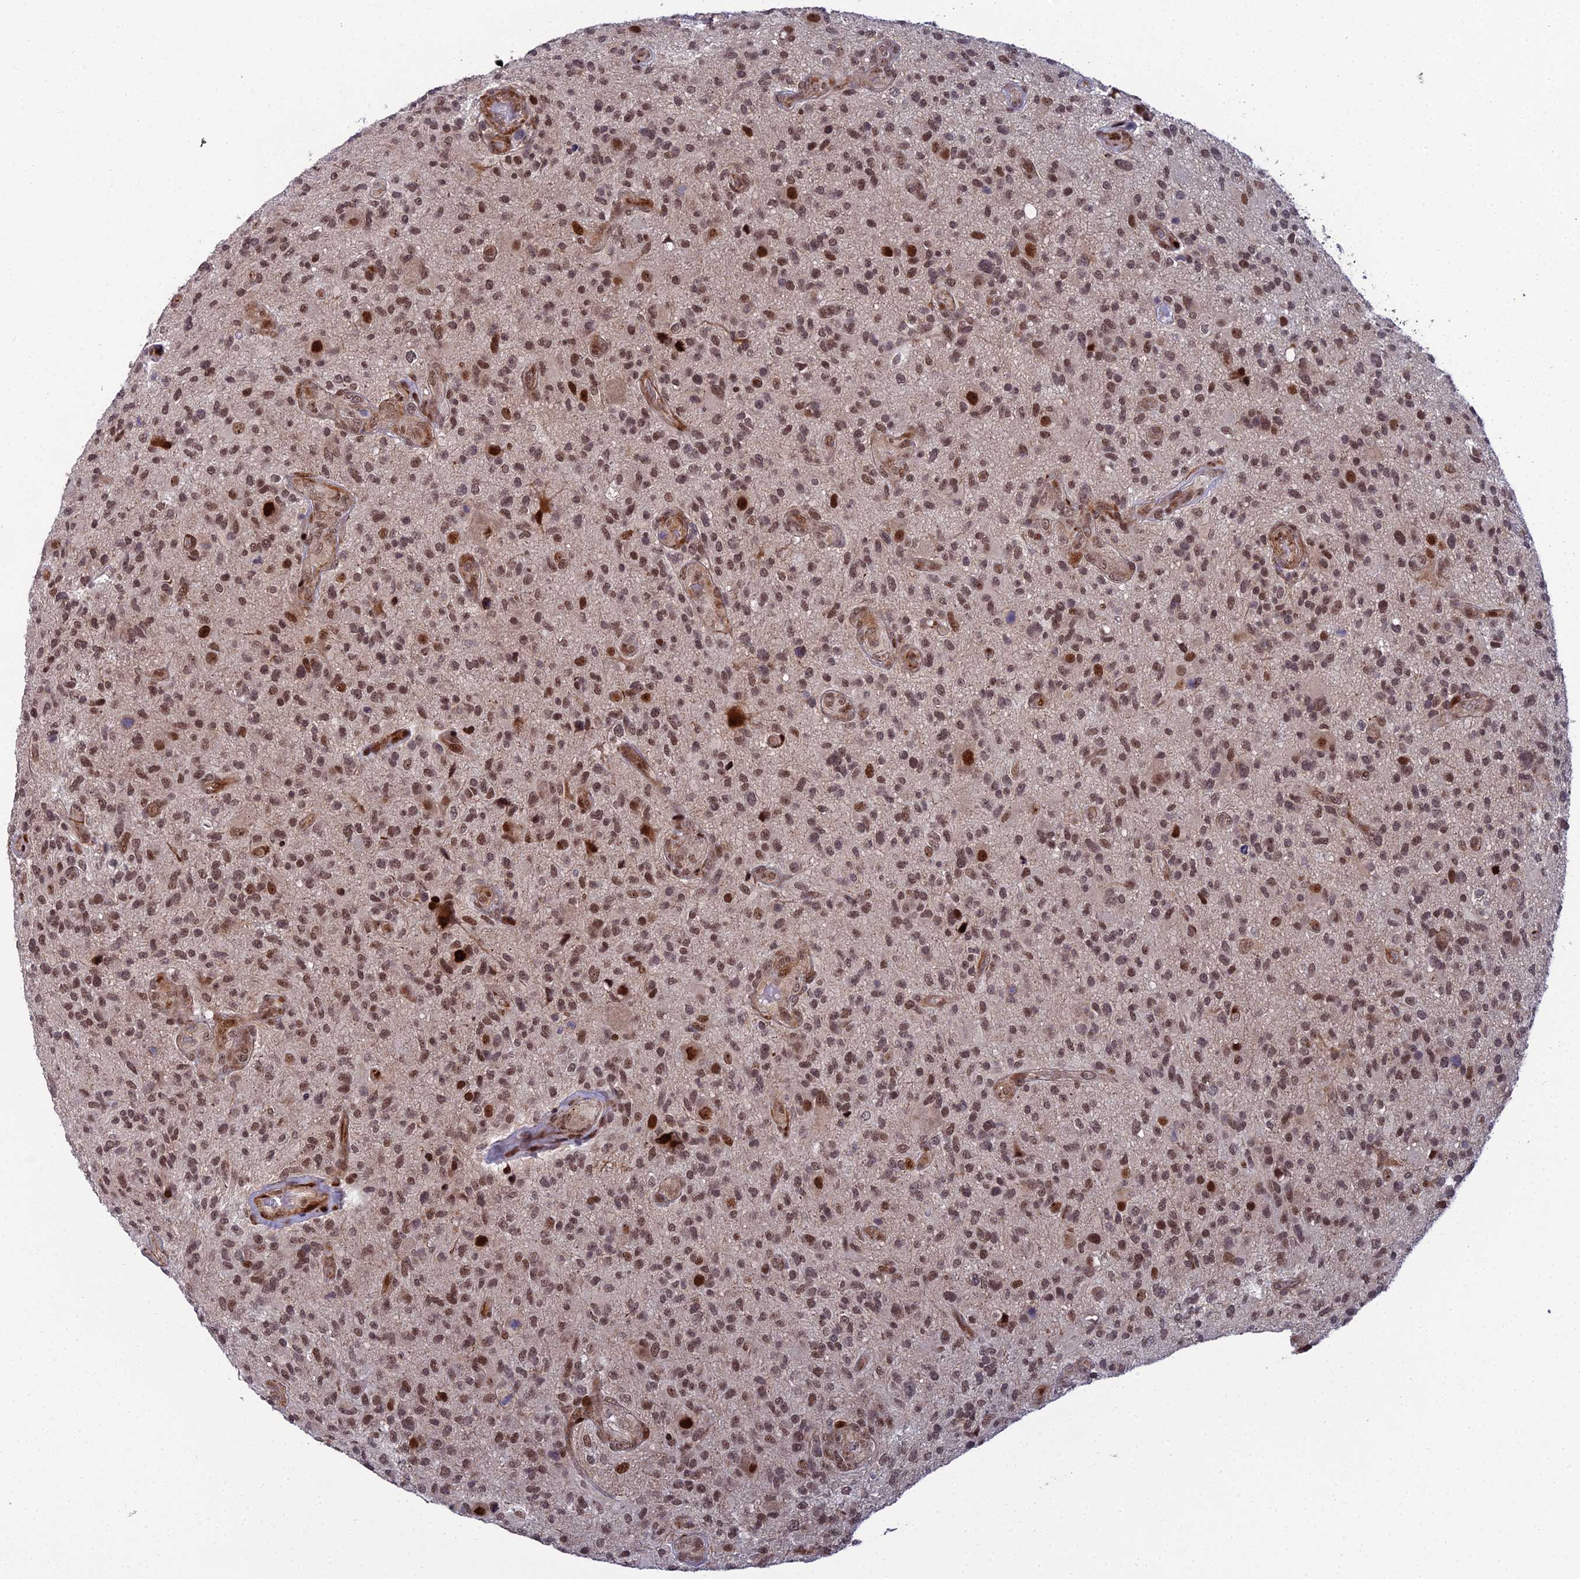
{"staining": {"intensity": "moderate", "quantity": ">75%", "location": "nuclear"}, "tissue": "glioma", "cell_type": "Tumor cells", "image_type": "cancer", "snomed": [{"axis": "morphology", "description": "Glioma, malignant, High grade"}, {"axis": "topography", "description": "Brain"}], "caption": "Moderate nuclear positivity for a protein is identified in approximately >75% of tumor cells of malignant high-grade glioma using IHC.", "gene": "ZNF668", "patient": {"sex": "male", "age": 47}}